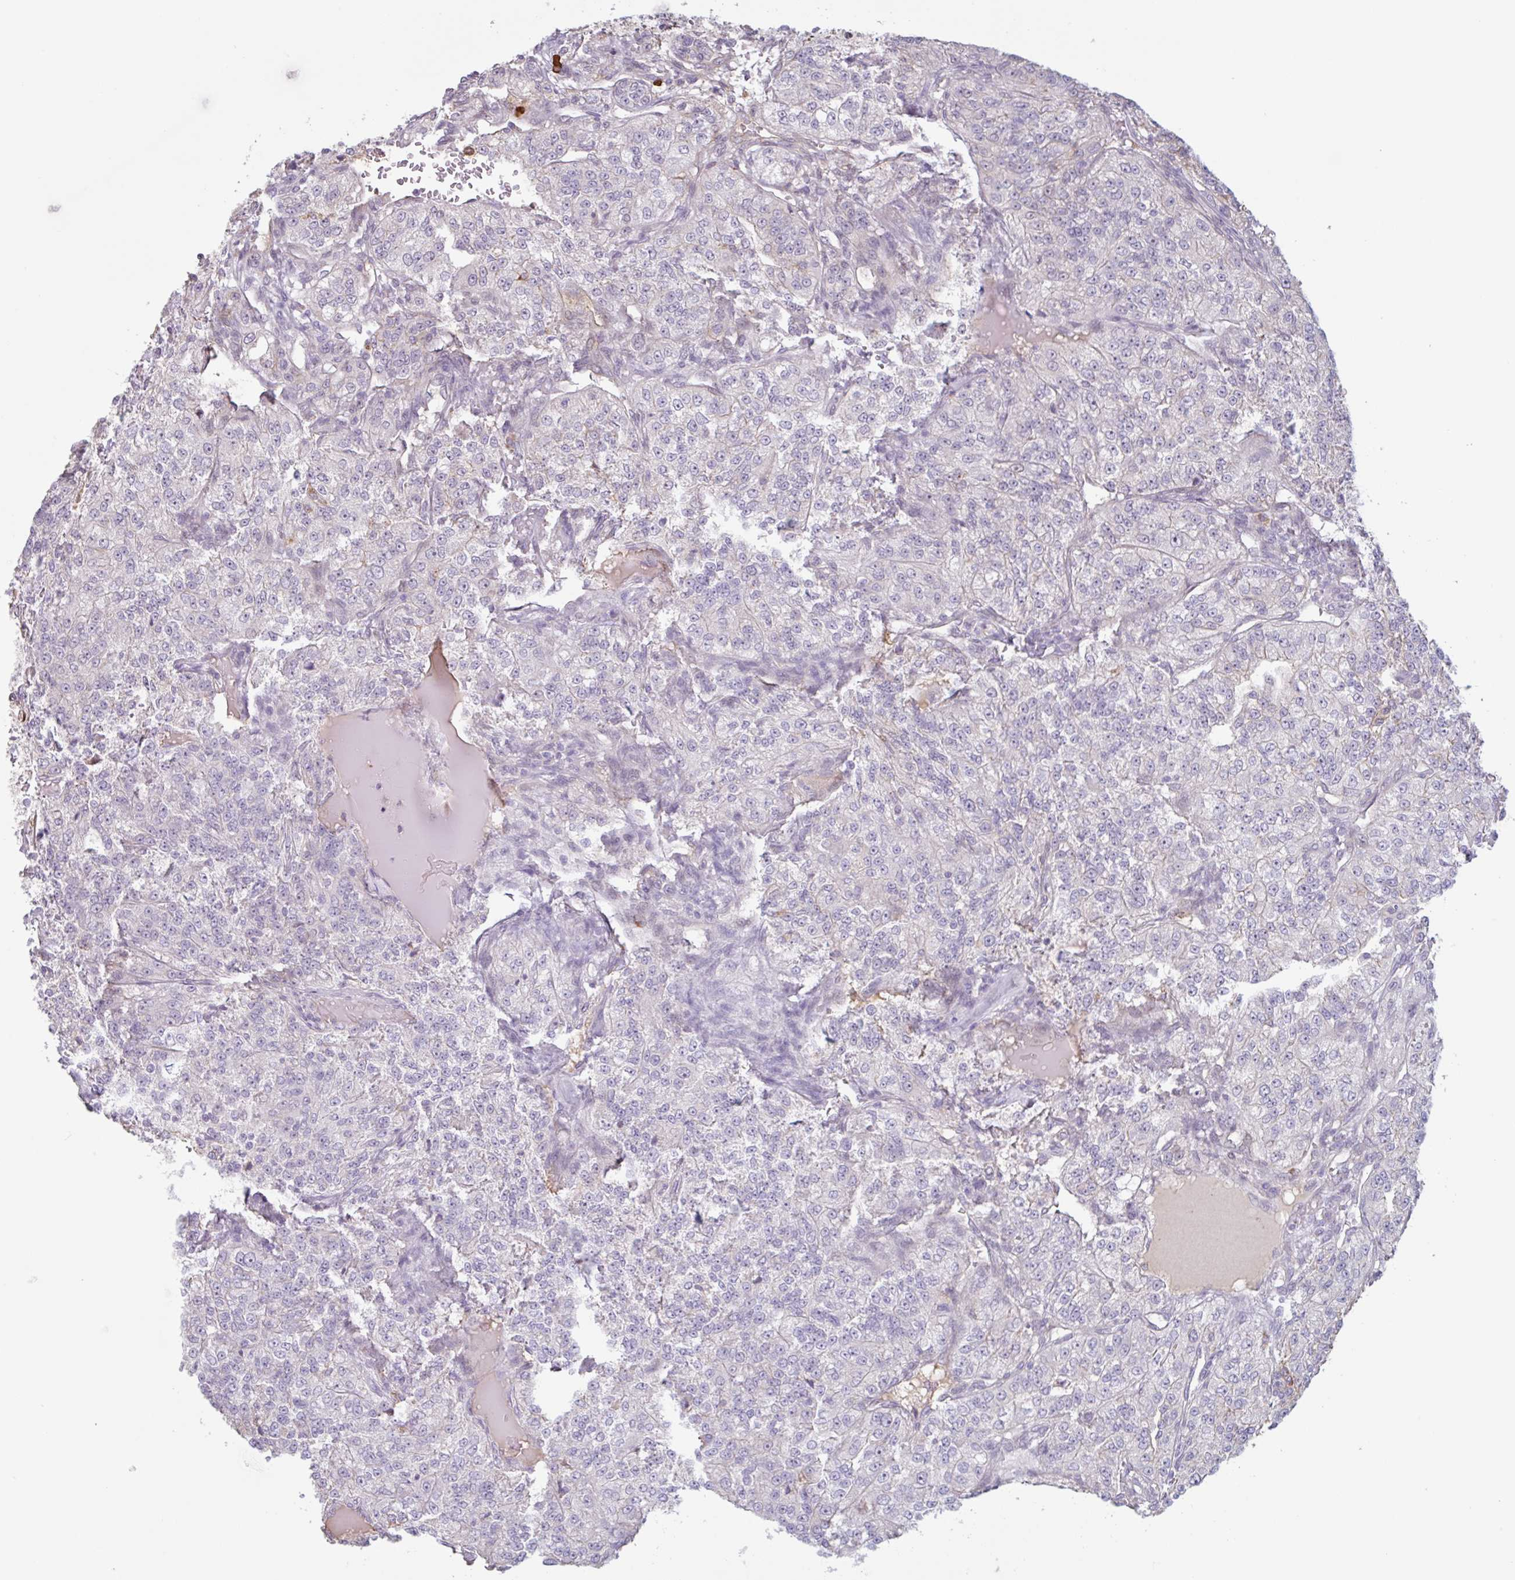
{"staining": {"intensity": "negative", "quantity": "none", "location": "none"}, "tissue": "renal cancer", "cell_type": "Tumor cells", "image_type": "cancer", "snomed": [{"axis": "morphology", "description": "Adenocarcinoma, NOS"}, {"axis": "topography", "description": "Kidney"}], "caption": "A micrograph of renal cancer (adenocarcinoma) stained for a protein exhibits no brown staining in tumor cells.", "gene": "TAF1D", "patient": {"sex": "female", "age": 63}}